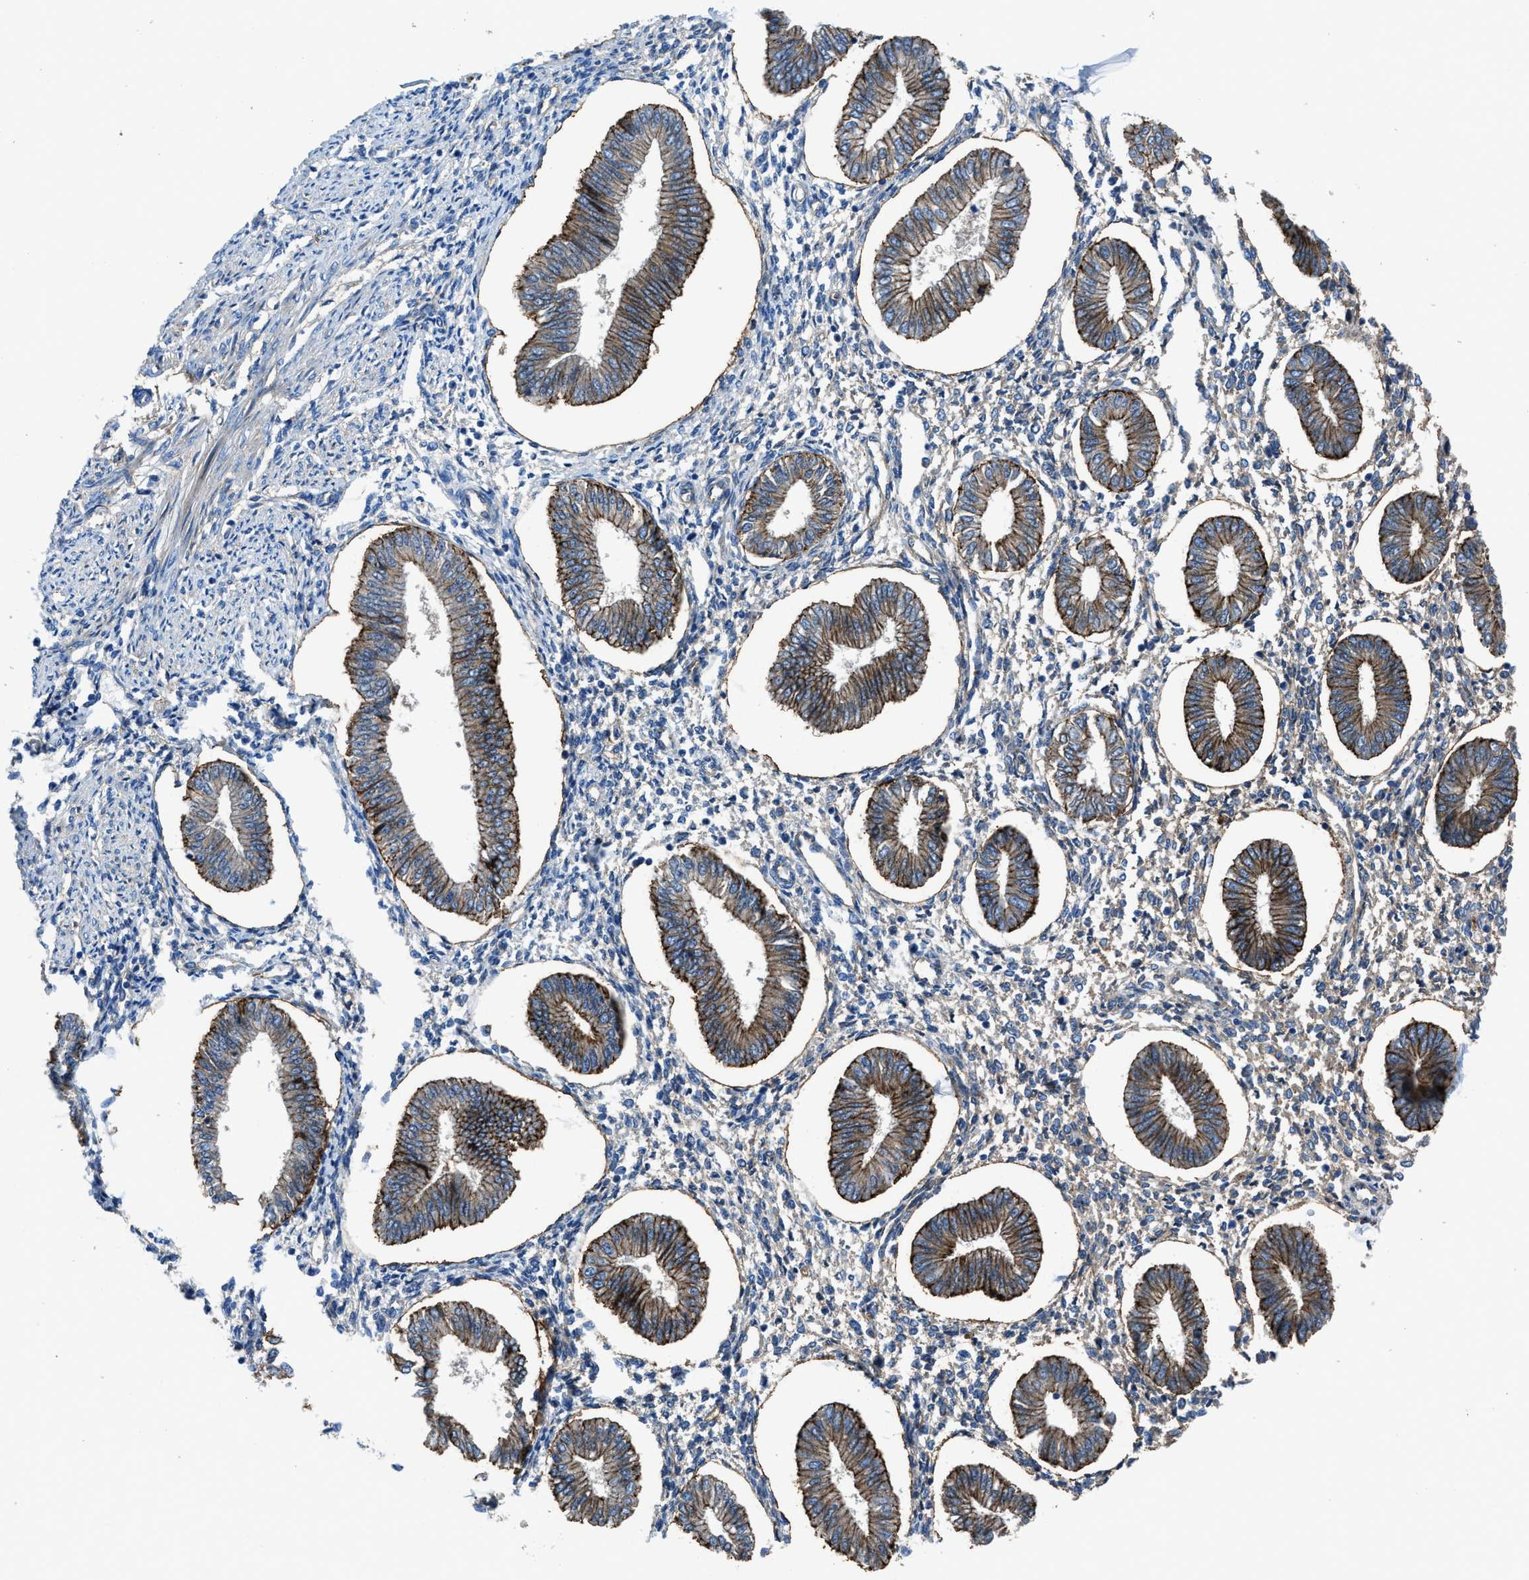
{"staining": {"intensity": "weak", "quantity": "<25%", "location": "cytoplasmic/membranous"}, "tissue": "endometrium", "cell_type": "Cells in endometrial stroma", "image_type": "normal", "snomed": [{"axis": "morphology", "description": "Normal tissue, NOS"}, {"axis": "topography", "description": "Endometrium"}], "caption": "This photomicrograph is of normal endometrium stained with immunohistochemistry (IHC) to label a protein in brown with the nuclei are counter-stained blue. There is no positivity in cells in endometrial stroma. Brightfield microscopy of immunohistochemistry (IHC) stained with DAB (3,3'-diaminobenzidine) (brown) and hematoxylin (blue), captured at high magnification.", "gene": "PTGFRN", "patient": {"sex": "female", "age": 50}}